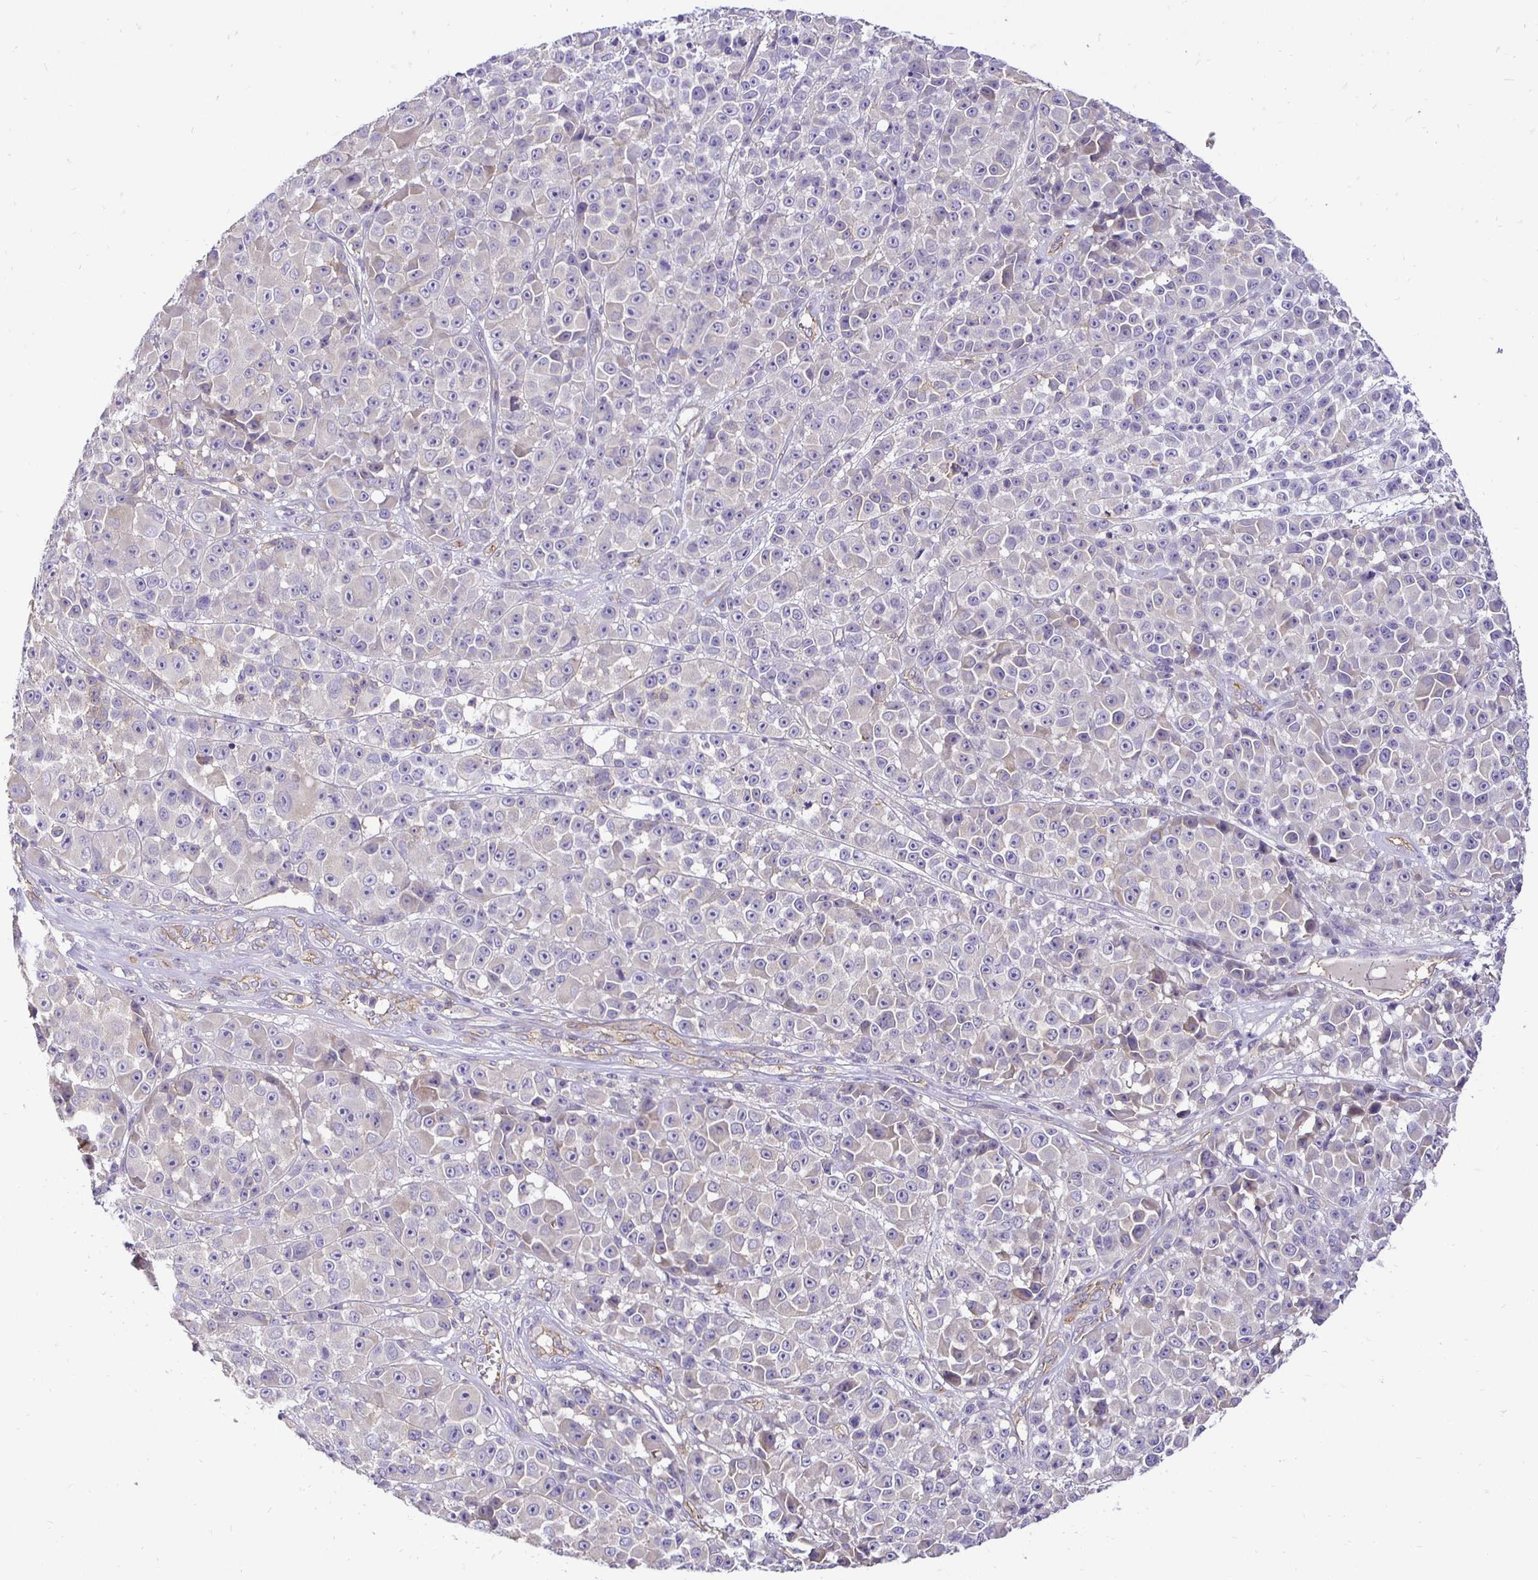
{"staining": {"intensity": "negative", "quantity": "none", "location": "none"}, "tissue": "melanoma", "cell_type": "Tumor cells", "image_type": "cancer", "snomed": [{"axis": "morphology", "description": "Malignant melanoma, NOS"}, {"axis": "topography", "description": "Skin"}, {"axis": "topography", "description": "Skin of back"}], "caption": "A micrograph of melanoma stained for a protein displays no brown staining in tumor cells. (Immunohistochemistry, brightfield microscopy, high magnification).", "gene": "SLC9A1", "patient": {"sex": "male", "age": 91}}